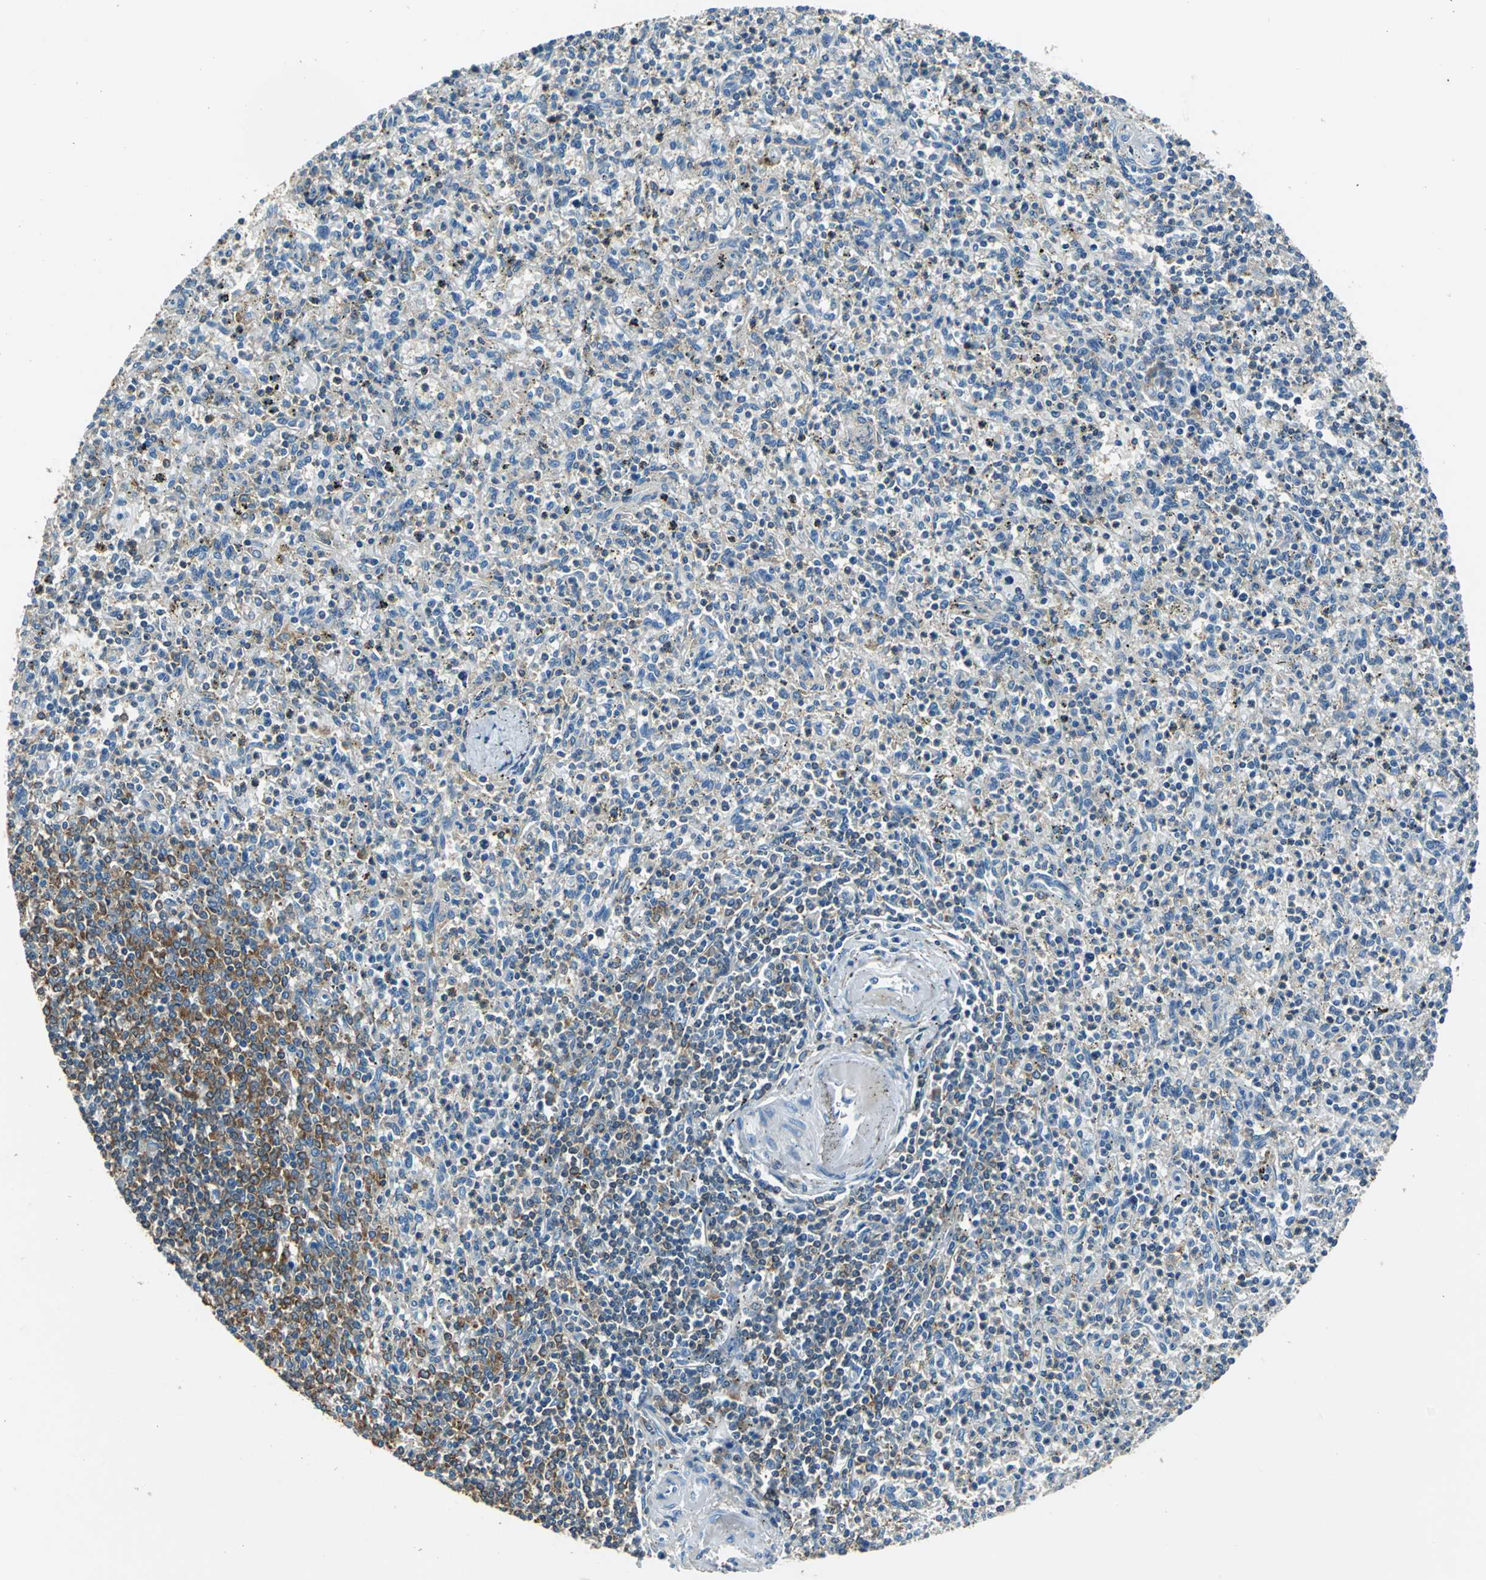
{"staining": {"intensity": "weak", "quantity": "<25%", "location": "cytoplasmic/membranous"}, "tissue": "spleen", "cell_type": "Cells in red pulp", "image_type": "normal", "snomed": [{"axis": "morphology", "description": "Normal tissue, NOS"}, {"axis": "topography", "description": "Spleen"}], "caption": "The histopathology image exhibits no staining of cells in red pulp in normal spleen.", "gene": "PRKCA", "patient": {"sex": "male", "age": 72}}